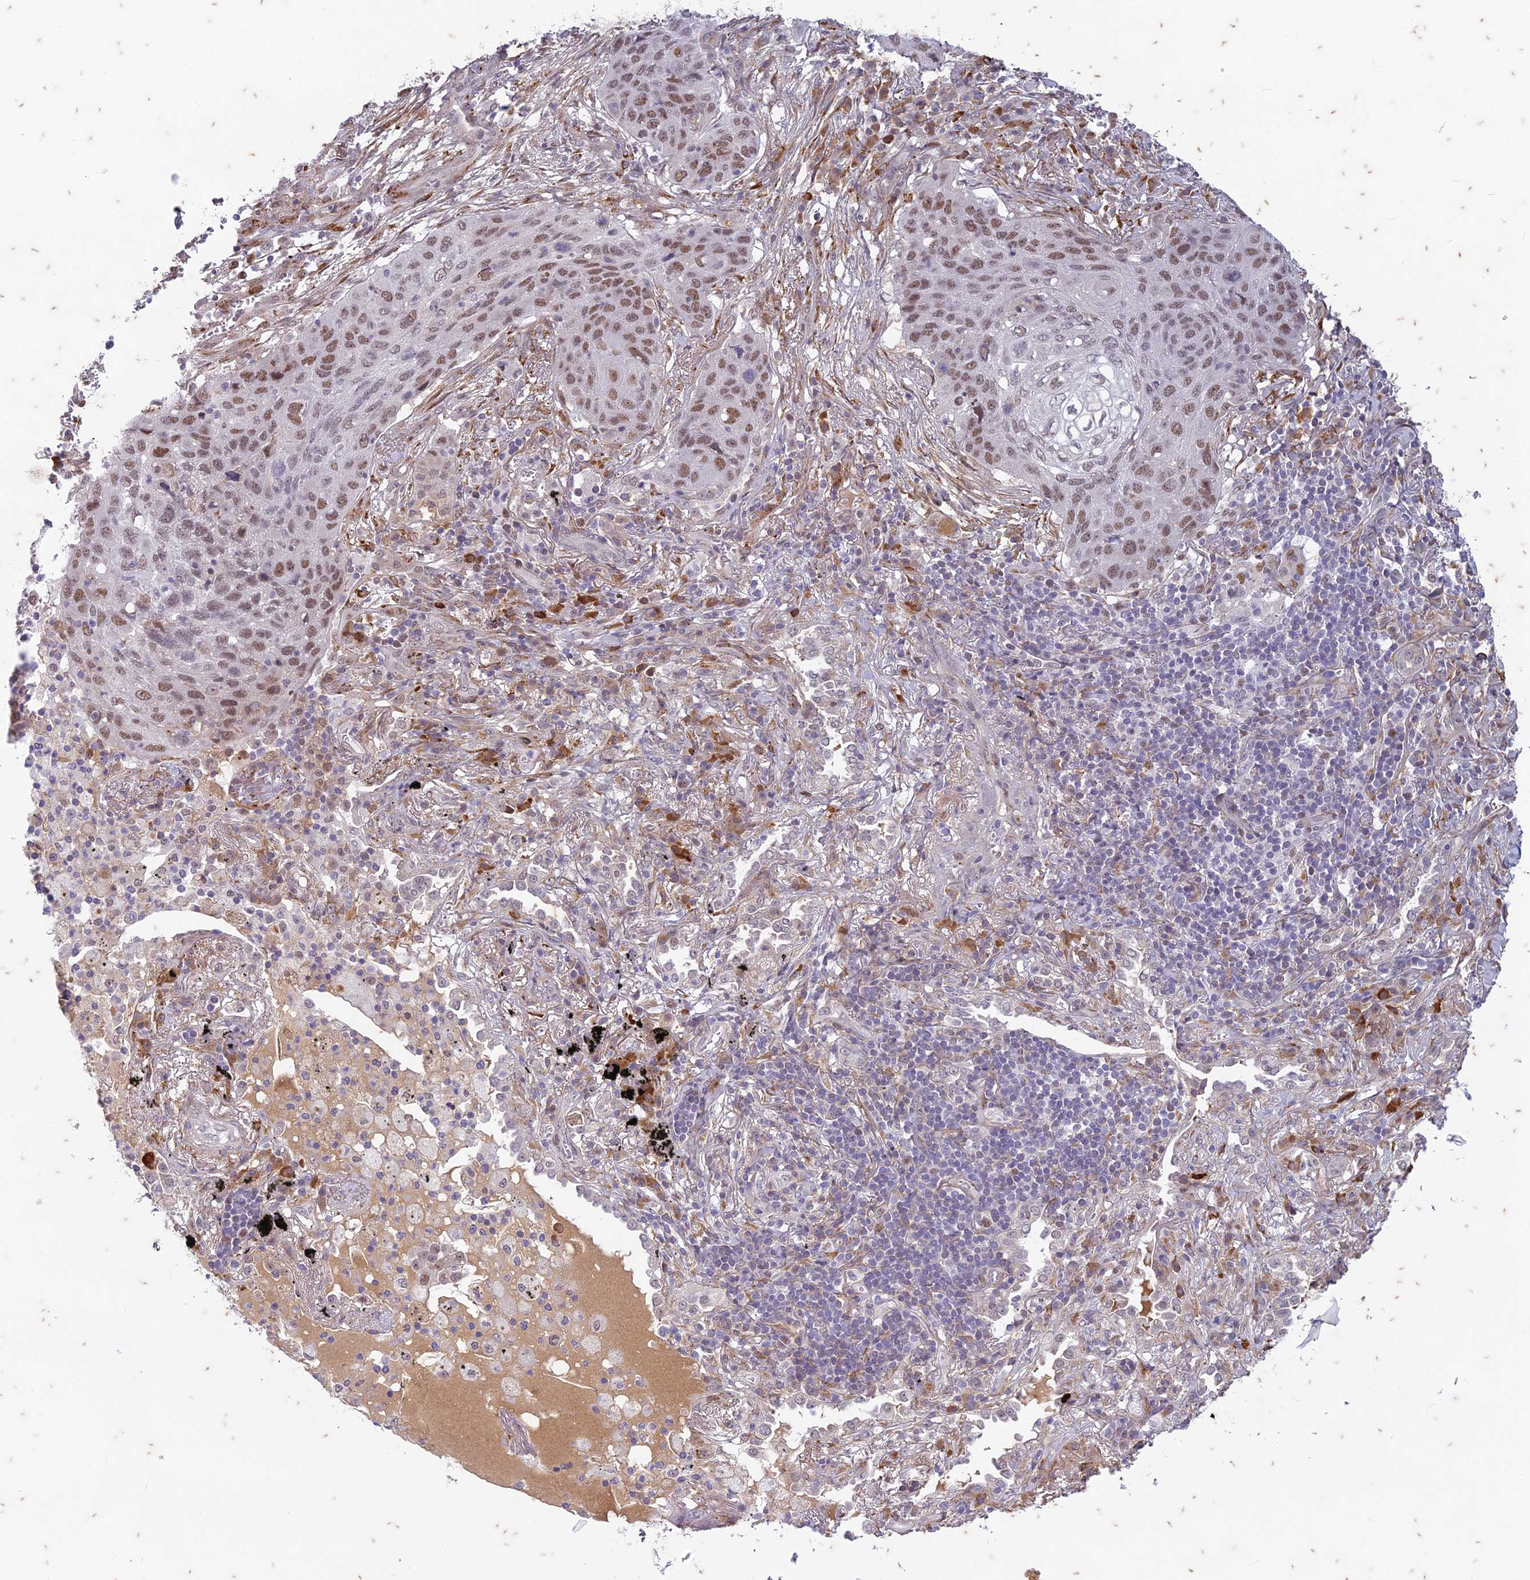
{"staining": {"intensity": "moderate", "quantity": "25%-75%", "location": "nuclear"}, "tissue": "lung cancer", "cell_type": "Tumor cells", "image_type": "cancer", "snomed": [{"axis": "morphology", "description": "Squamous cell carcinoma, NOS"}, {"axis": "topography", "description": "Lung"}], "caption": "Squamous cell carcinoma (lung) was stained to show a protein in brown. There is medium levels of moderate nuclear positivity in about 25%-75% of tumor cells. (brown staining indicates protein expression, while blue staining denotes nuclei).", "gene": "PABPN1L", "patient": {"sex": "female", "age": 63}}